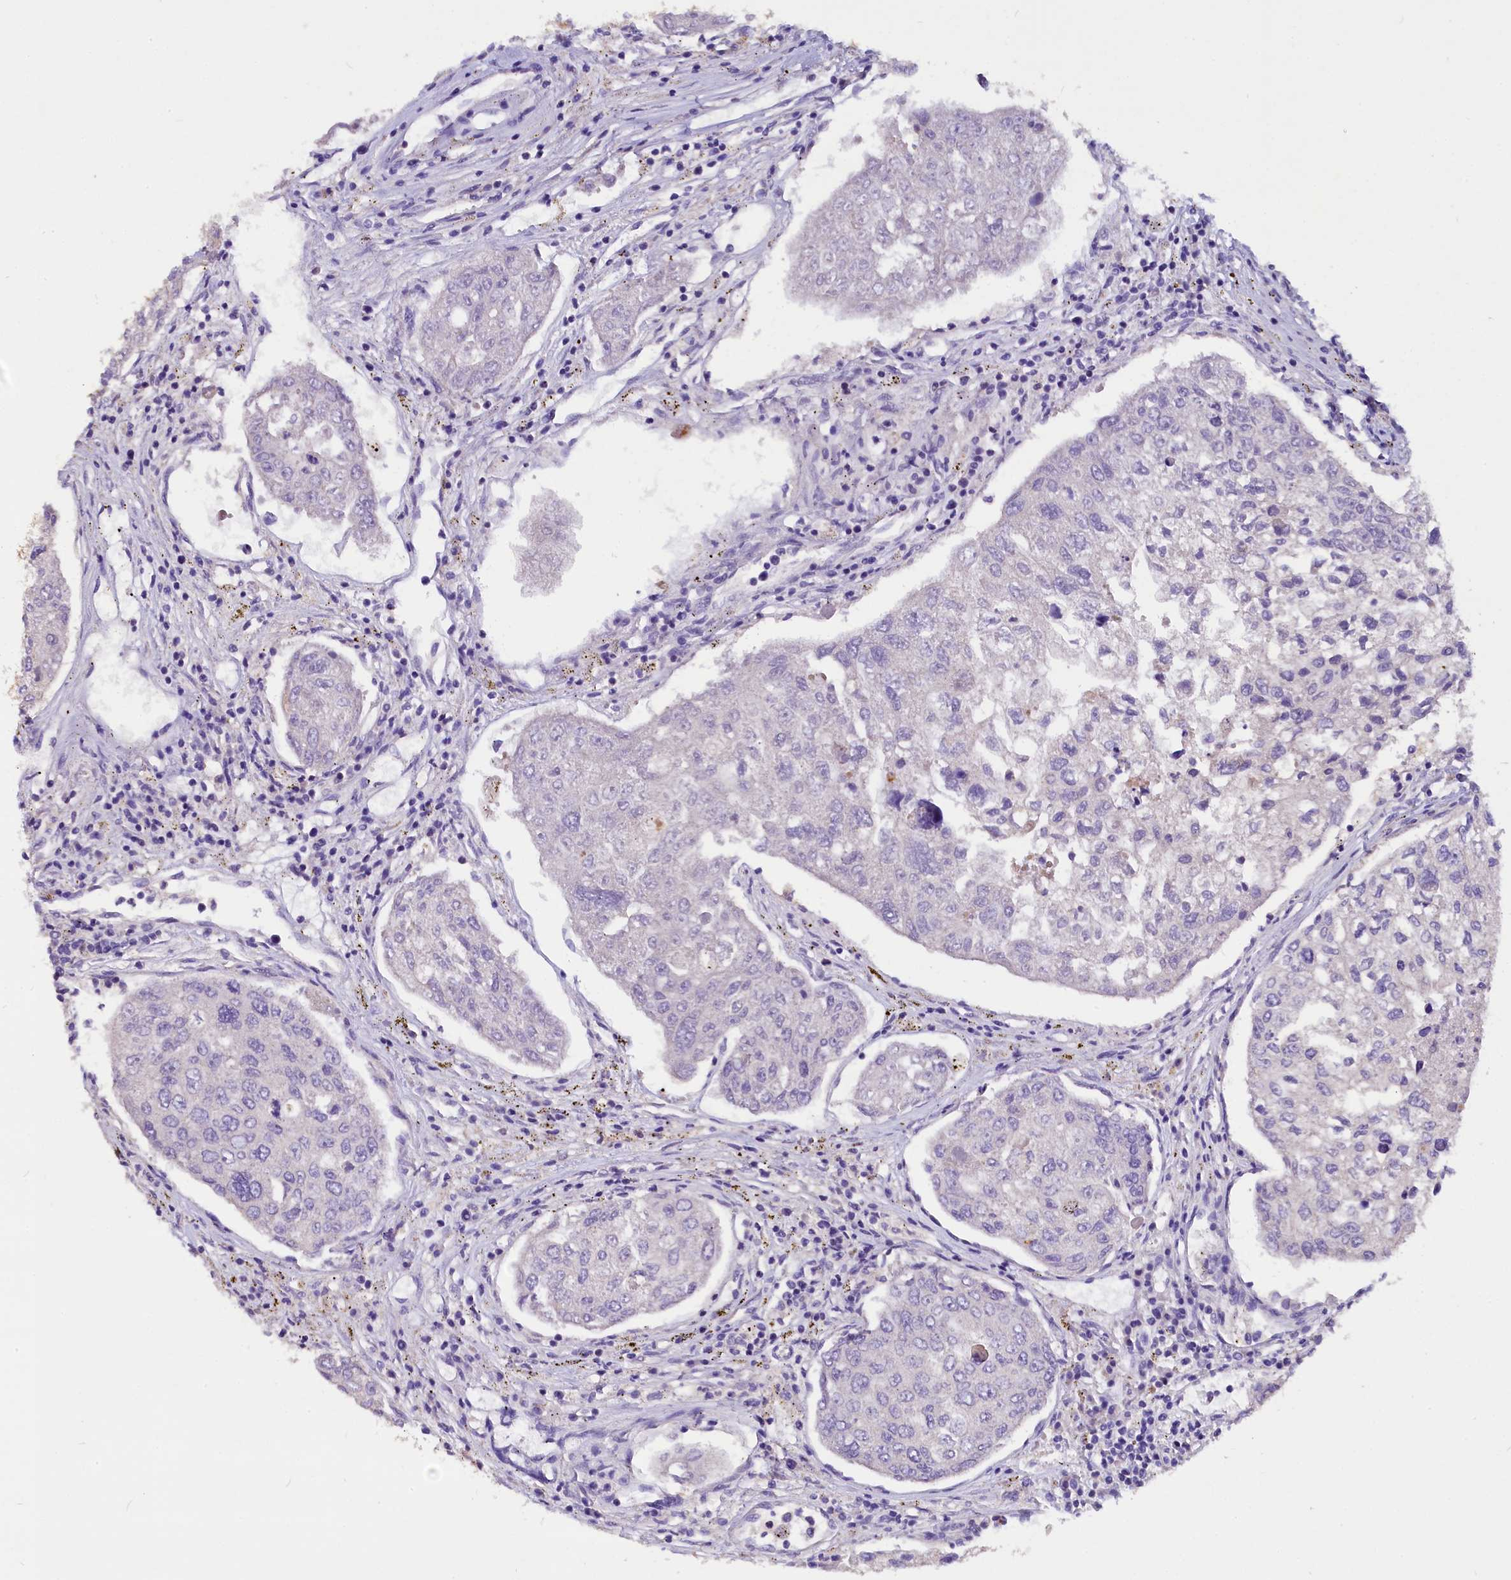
{"staining": {"intensity": "negative", "quantity": "none", "location": "none"}, "tissue": "urothelial cancer", "cell_type": "Tumor cells", "image_type": "cancer", "snomed": [{"axis": "morphology", "description": "Urothelial carcinoma, High grade"}, {"axis": "topography", "description": "Lymph node"}, {"axis": "topography", "description": "Urinary bladder"}], "caption": "Immunohistochemistry (IHC) histopathology image of urothelial cancer stained for a protein (brown), which shows no staining in tumor cells. The staining was performed using DAB (3,3'-diaminobenzidine) to visualize the protein expression in brown, while the nuclei were stained in blue with hematoxylin (Magnification: 20x).", "gene": "AP3B2", "patient": {"sex": "male", "age": 51}}